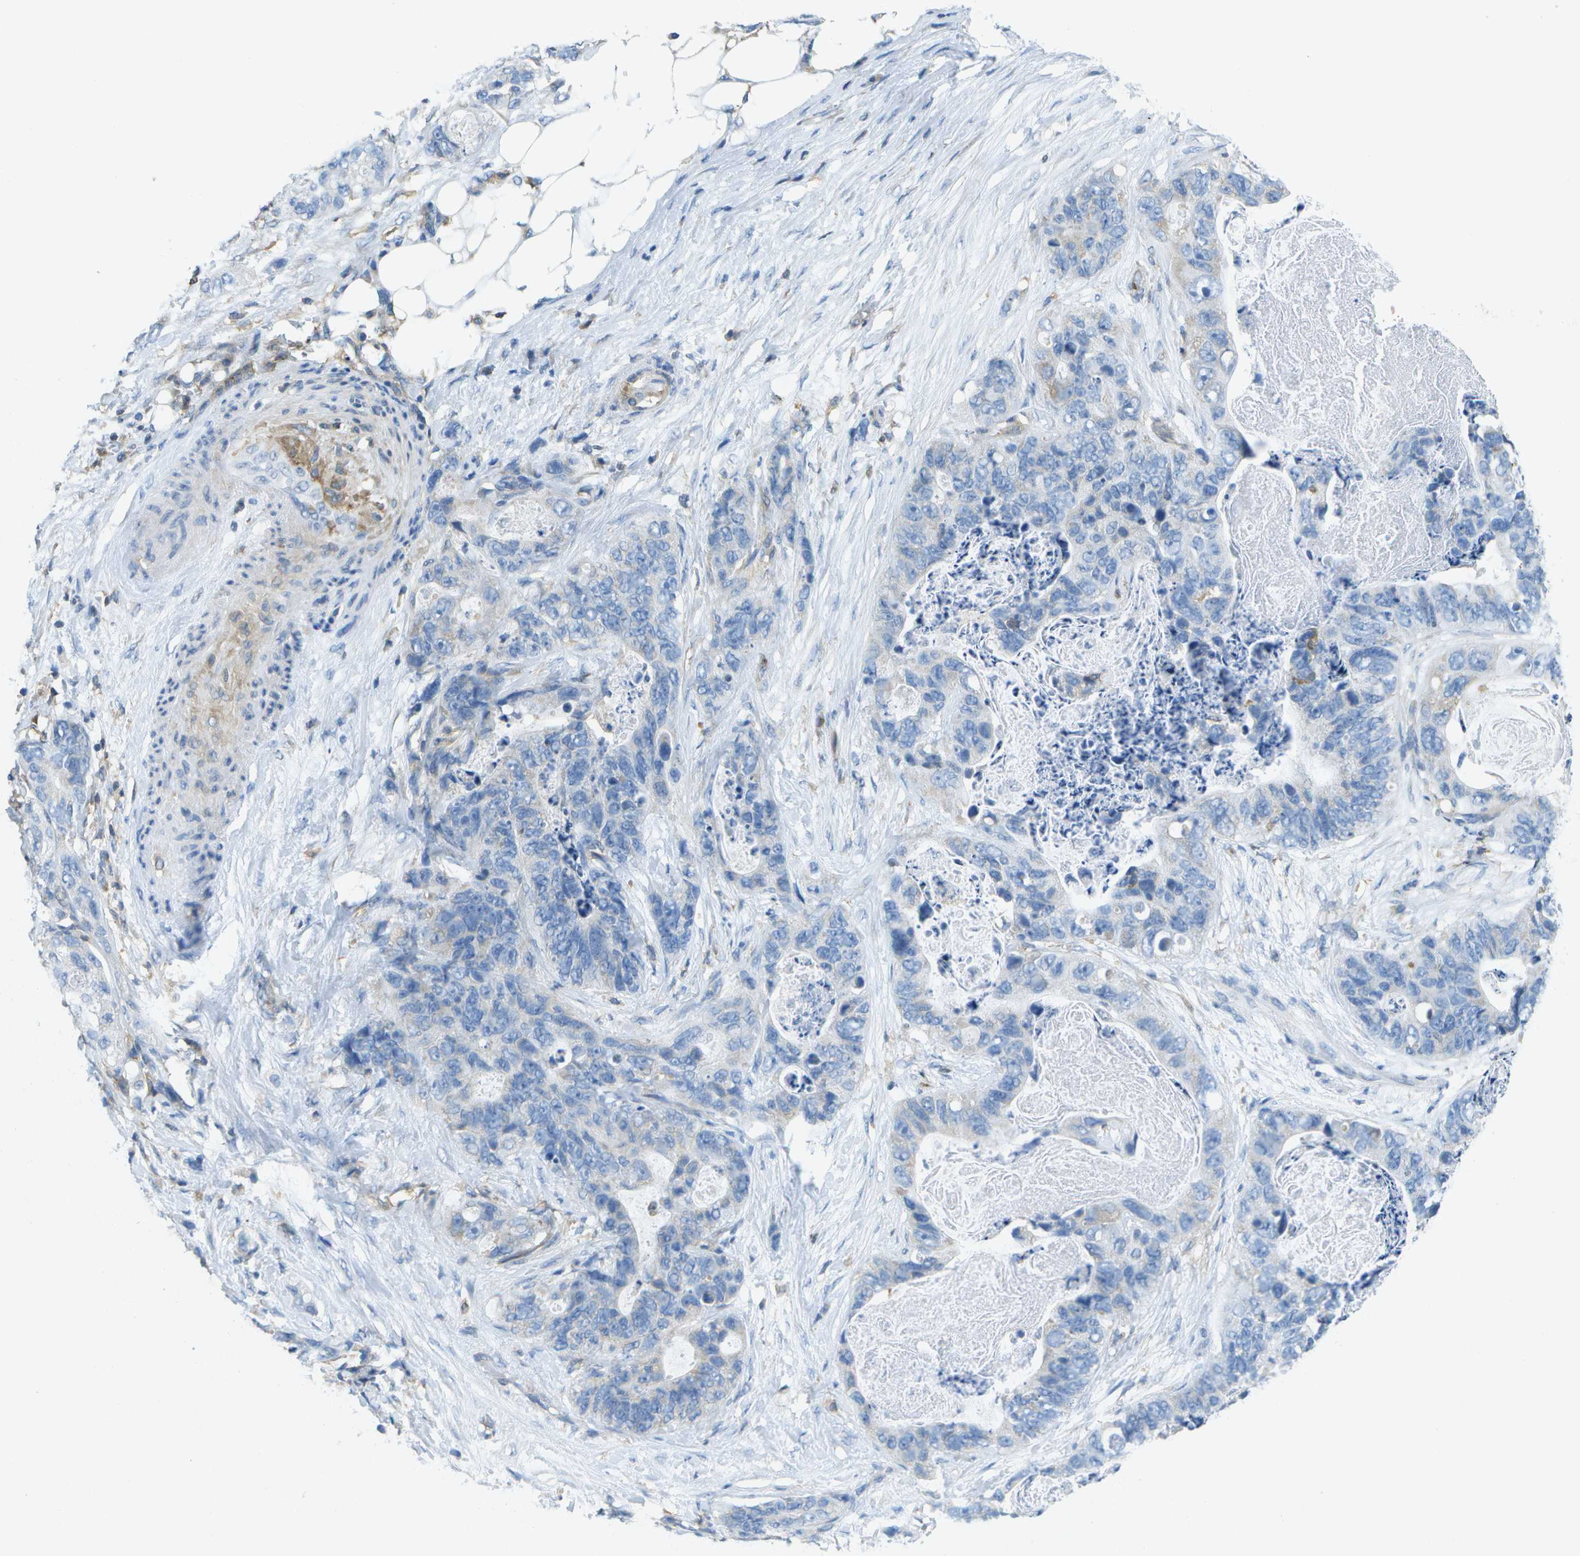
{"staining": {"intensity": "negative", "quantity": "none", "location": "none"}, "tissue": "stomach cancer", "cell_type": "Tumor cells", "image_type": "cancer", "snomed": [{"axis": "morphology", "description": "Adenocarcinoma, NOS"}, {"axis": "topography", "description": "Stomach"}], "caption": "High power microscopy image of an immunohistochemistry (IHC) micrograph of adenocarcinoma (stomach), revealing no significant expression in tumor cells. (Stains: DAB (3,3'-diaminobenzidine) immunohistochemistry with hematoxylin counter stain, Microscopy: brightfield microscopy at high magnification).", "gene": "RCSD1", "patient": {"sex": "female", "age": 89}}